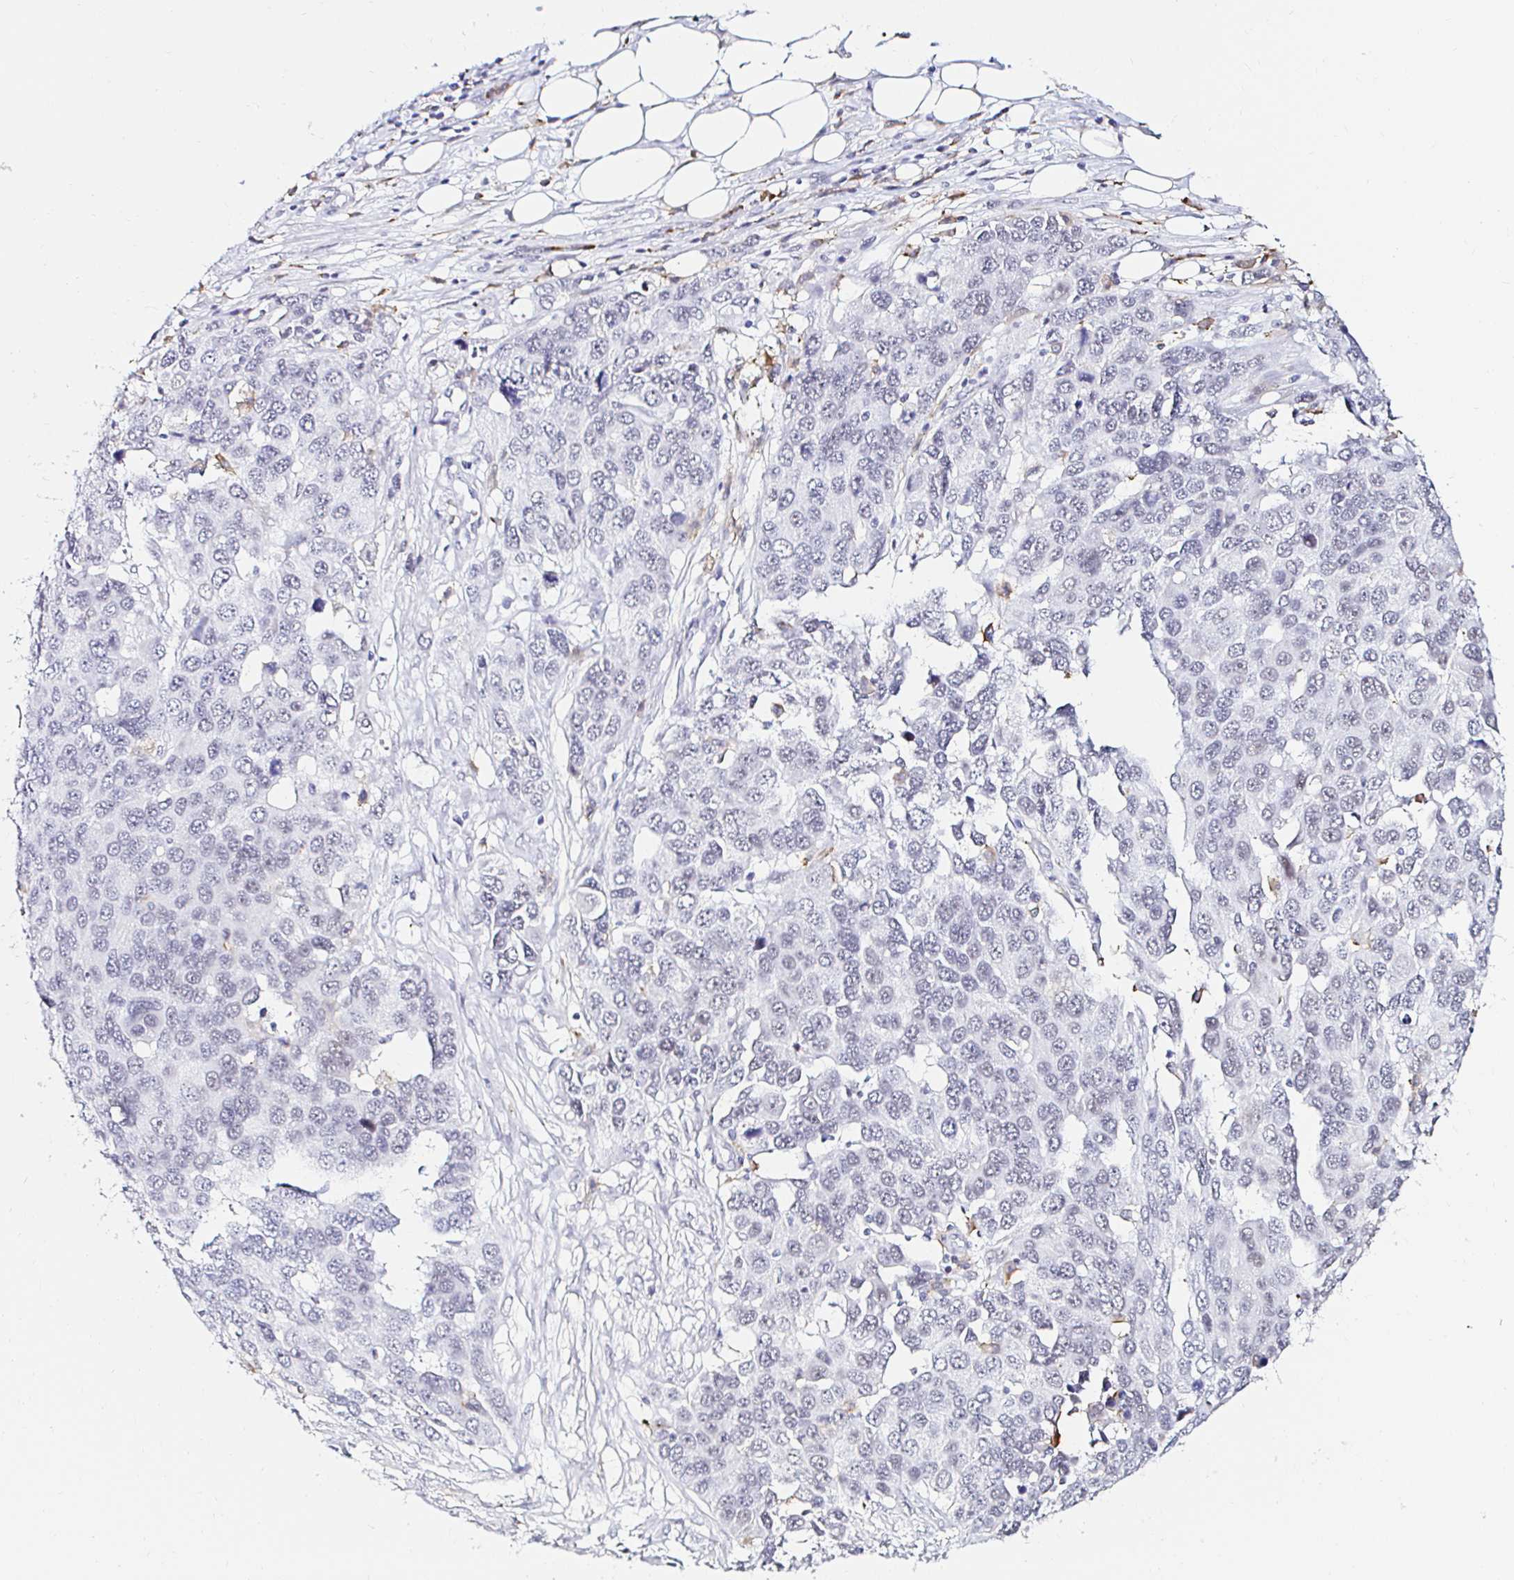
{"staining": {"intensity": "negative", "quantity": "none", "location": "none"}, "tissue": "ovarian cancer", "cell_type": "Tumor cells", "image_type": "cancer", "snomed": [{"axis": "morphology", "description": "Cystadenocarcinoma, serous, NOS"}, {"axis": "topography", "description": "Ovary"}], "caption": "Immunohistochemistry micrograph of neoplastic tissue: ovarian cancer stained with DAB exhibits no significant protein expression in tumor cells. (DAB immunohistochemistry (IHC) with hematoxylin counter stain).", "gene": "CYBB", "patient": {"sex": "female", "age": 76}}